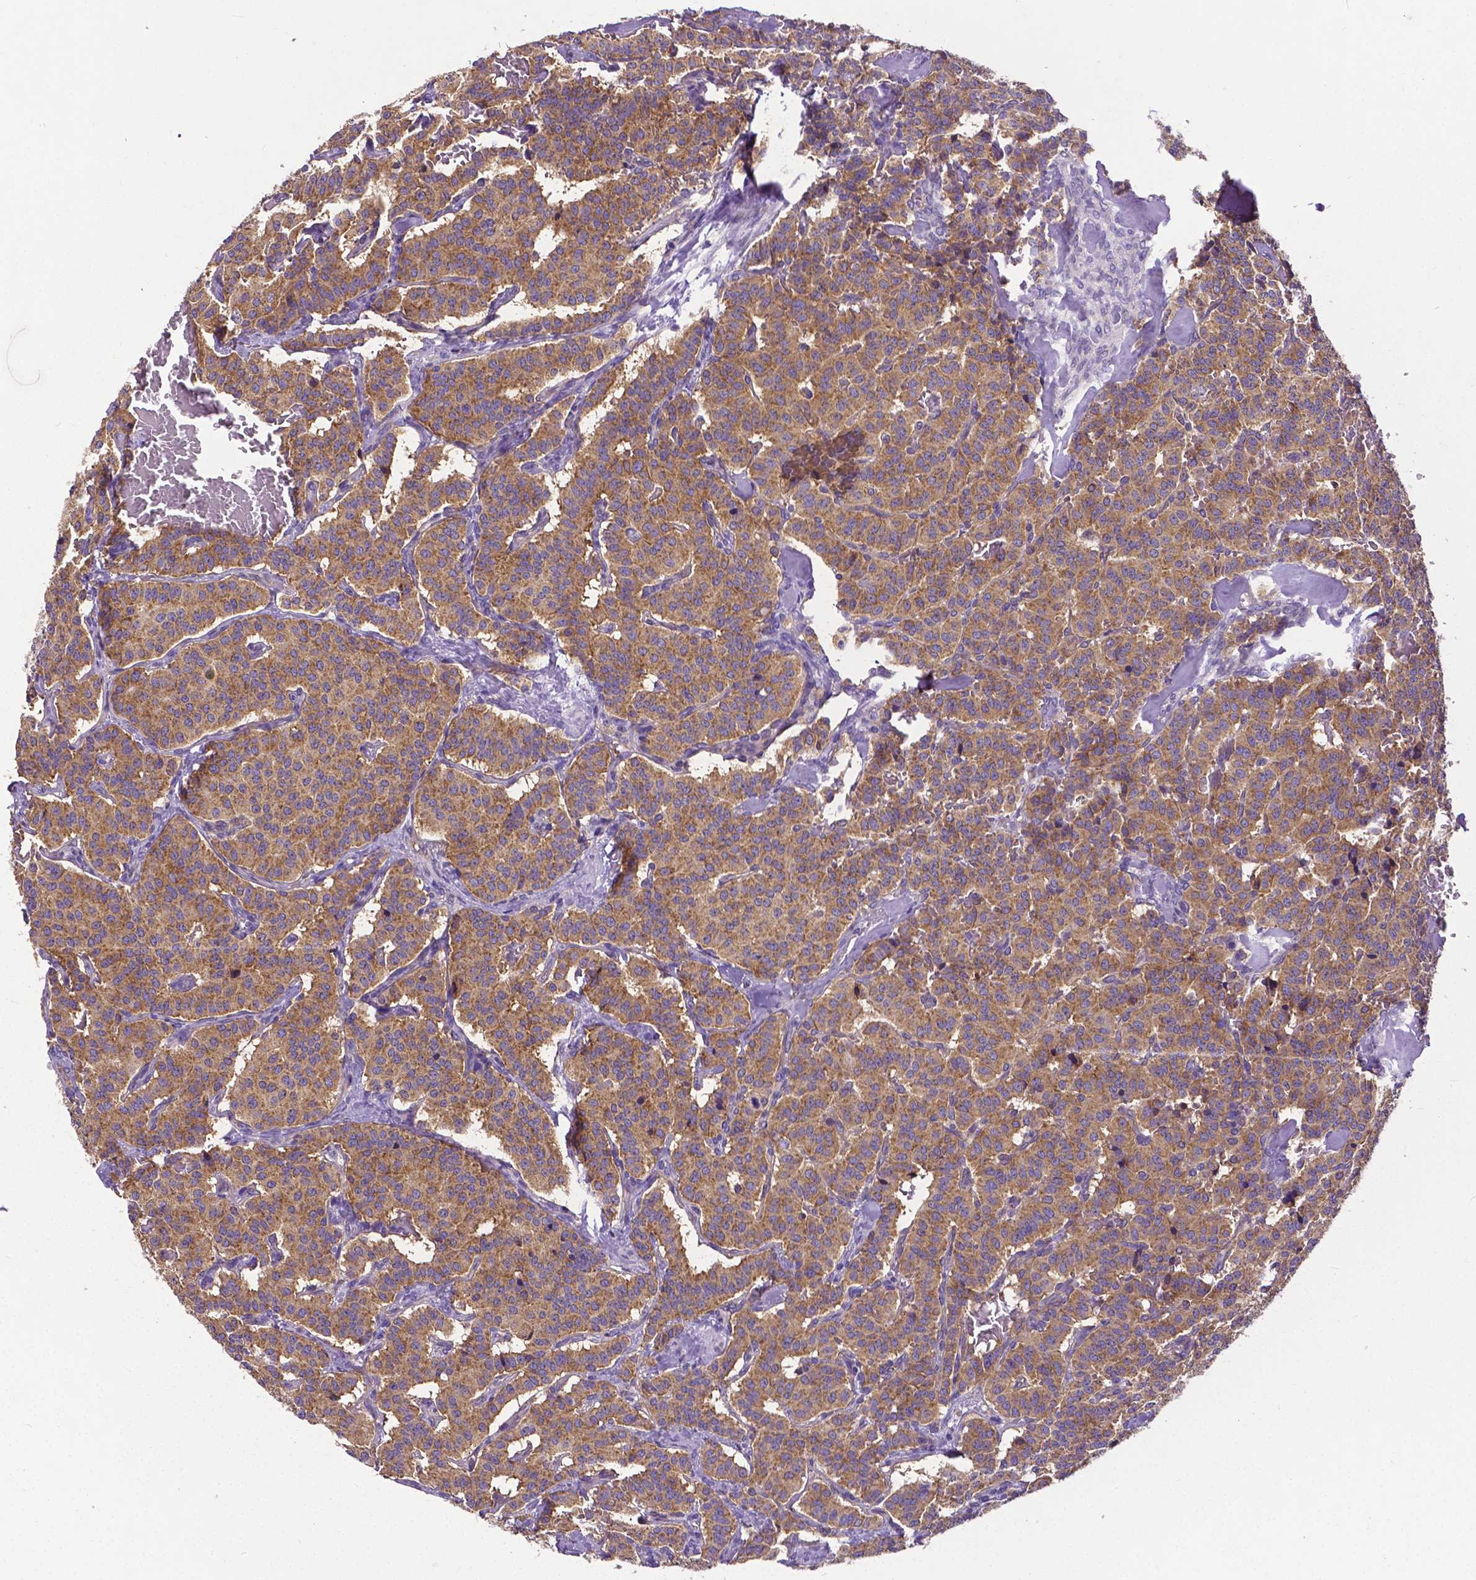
{"staining": {"intensity": "moderate", "quantity": ">75%", "location": "cytoplasmic/membranous"}, "tissue": "carcinoid", "cell_type": "Tumor cells", "image_type": "cancer", "snomed": [{"axis": "morphology", "description": "Carcinoid, malignant, NOS"}, {"axis": "topography", "description": "Lung"}], "caption": "The micrograph shows a brown stain indicating the presence of a protein in the cytoplasmic/membranous of tumor cells in carcinoid (malignant).", "gene": "DICER1", "patient": {"sex": "female", "age": 46}}